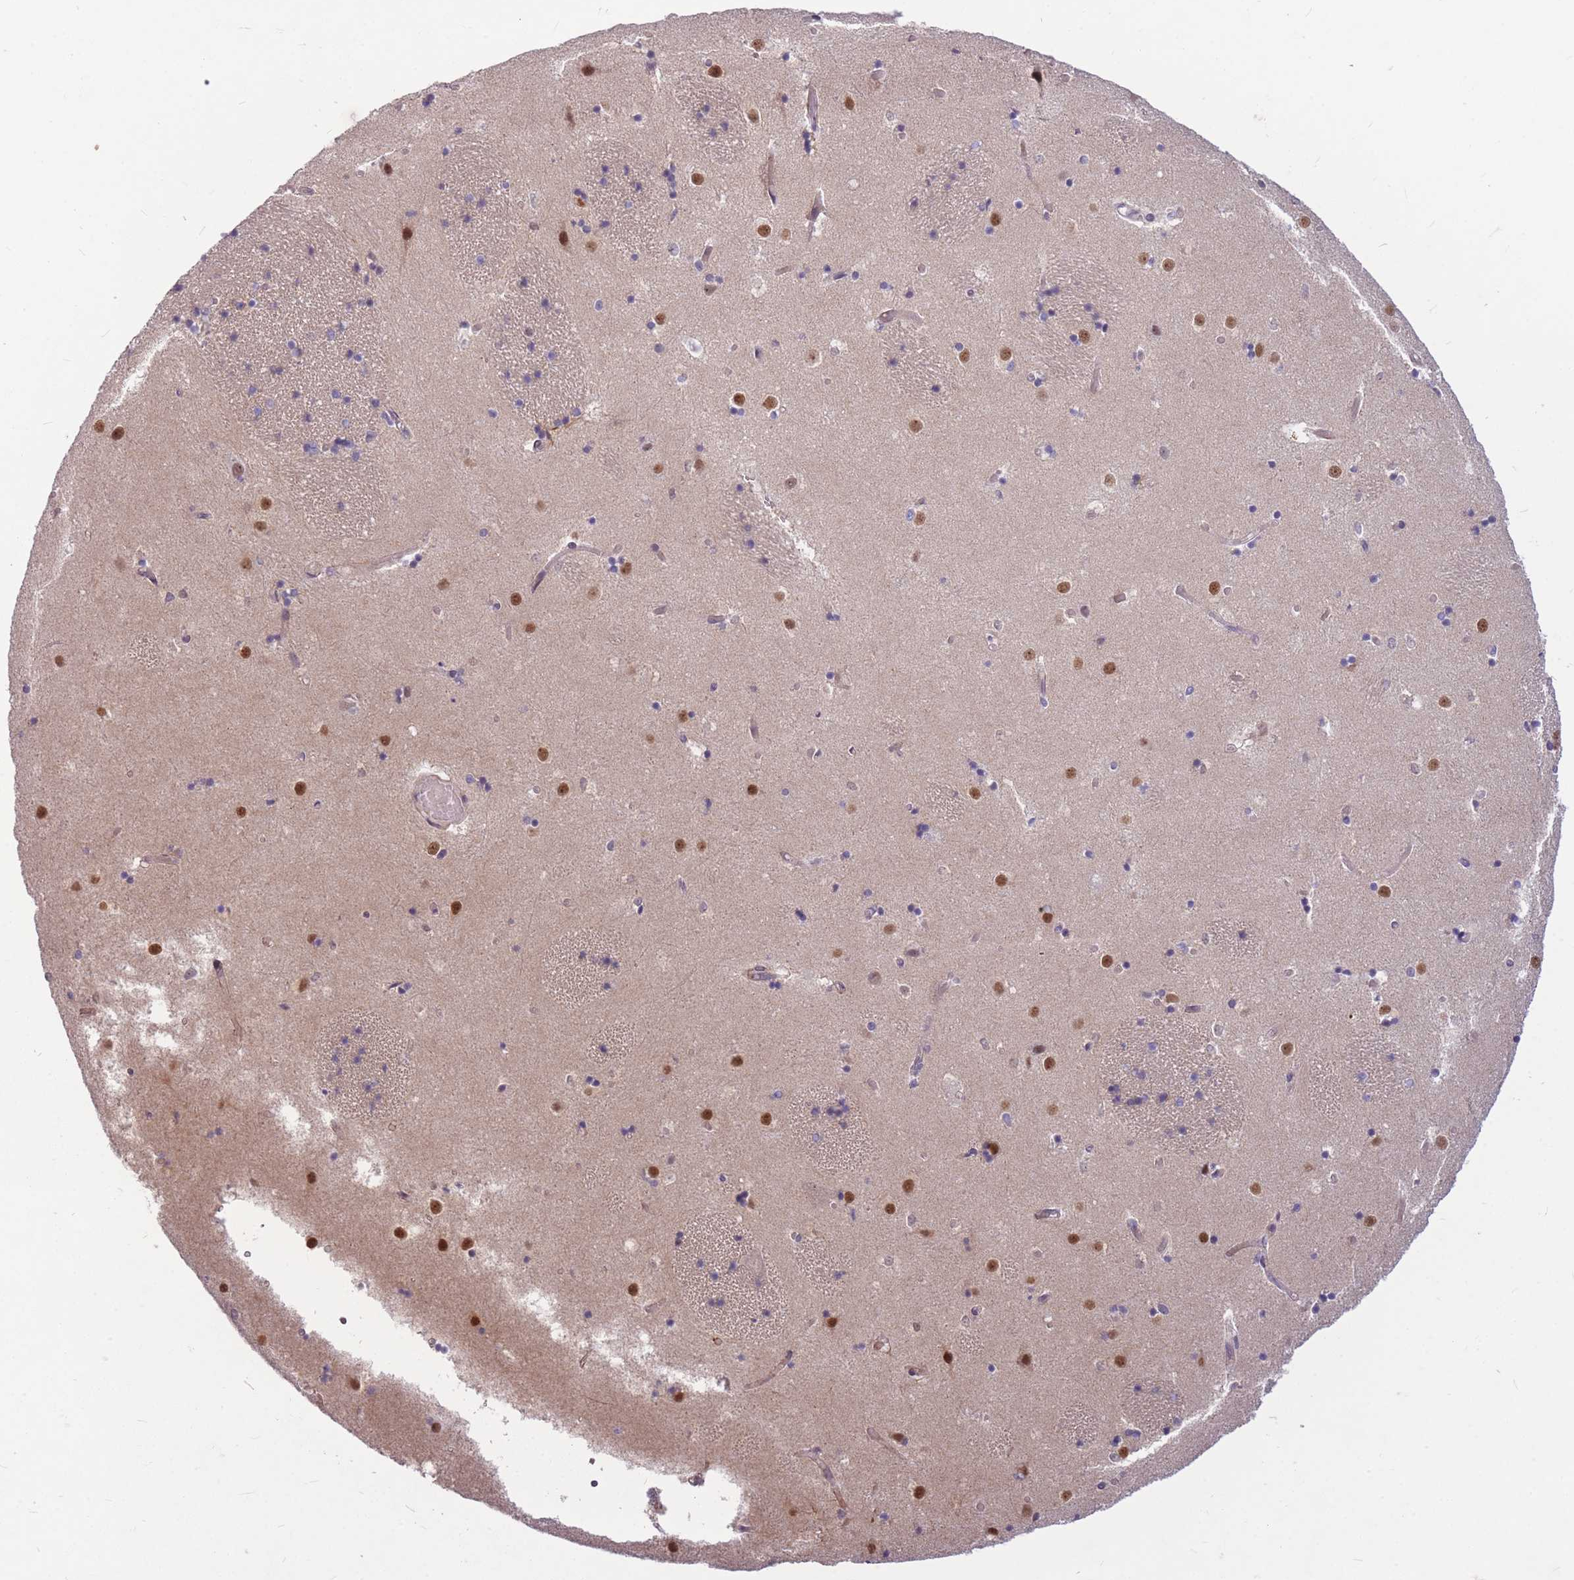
{"staining": {"intensity": "negative", "quantity": "none", "location": "none"}, "tissue": "caudate", "cell_type": "Glial cells", "image_type": "normal", "snomed": [{"axis": "morphology", "description": "Normal tissue, NOS"}, {"axis": "topography", "description": "Lateral ventricle wall"}], "caption": "Glial cells show no significant staining in normal caudate. (DAB (3,3'-diaminobenzidine) IHC, high magnification).", "gene": "ERCC2", "patient": {"sex": "female", "age": 52}}